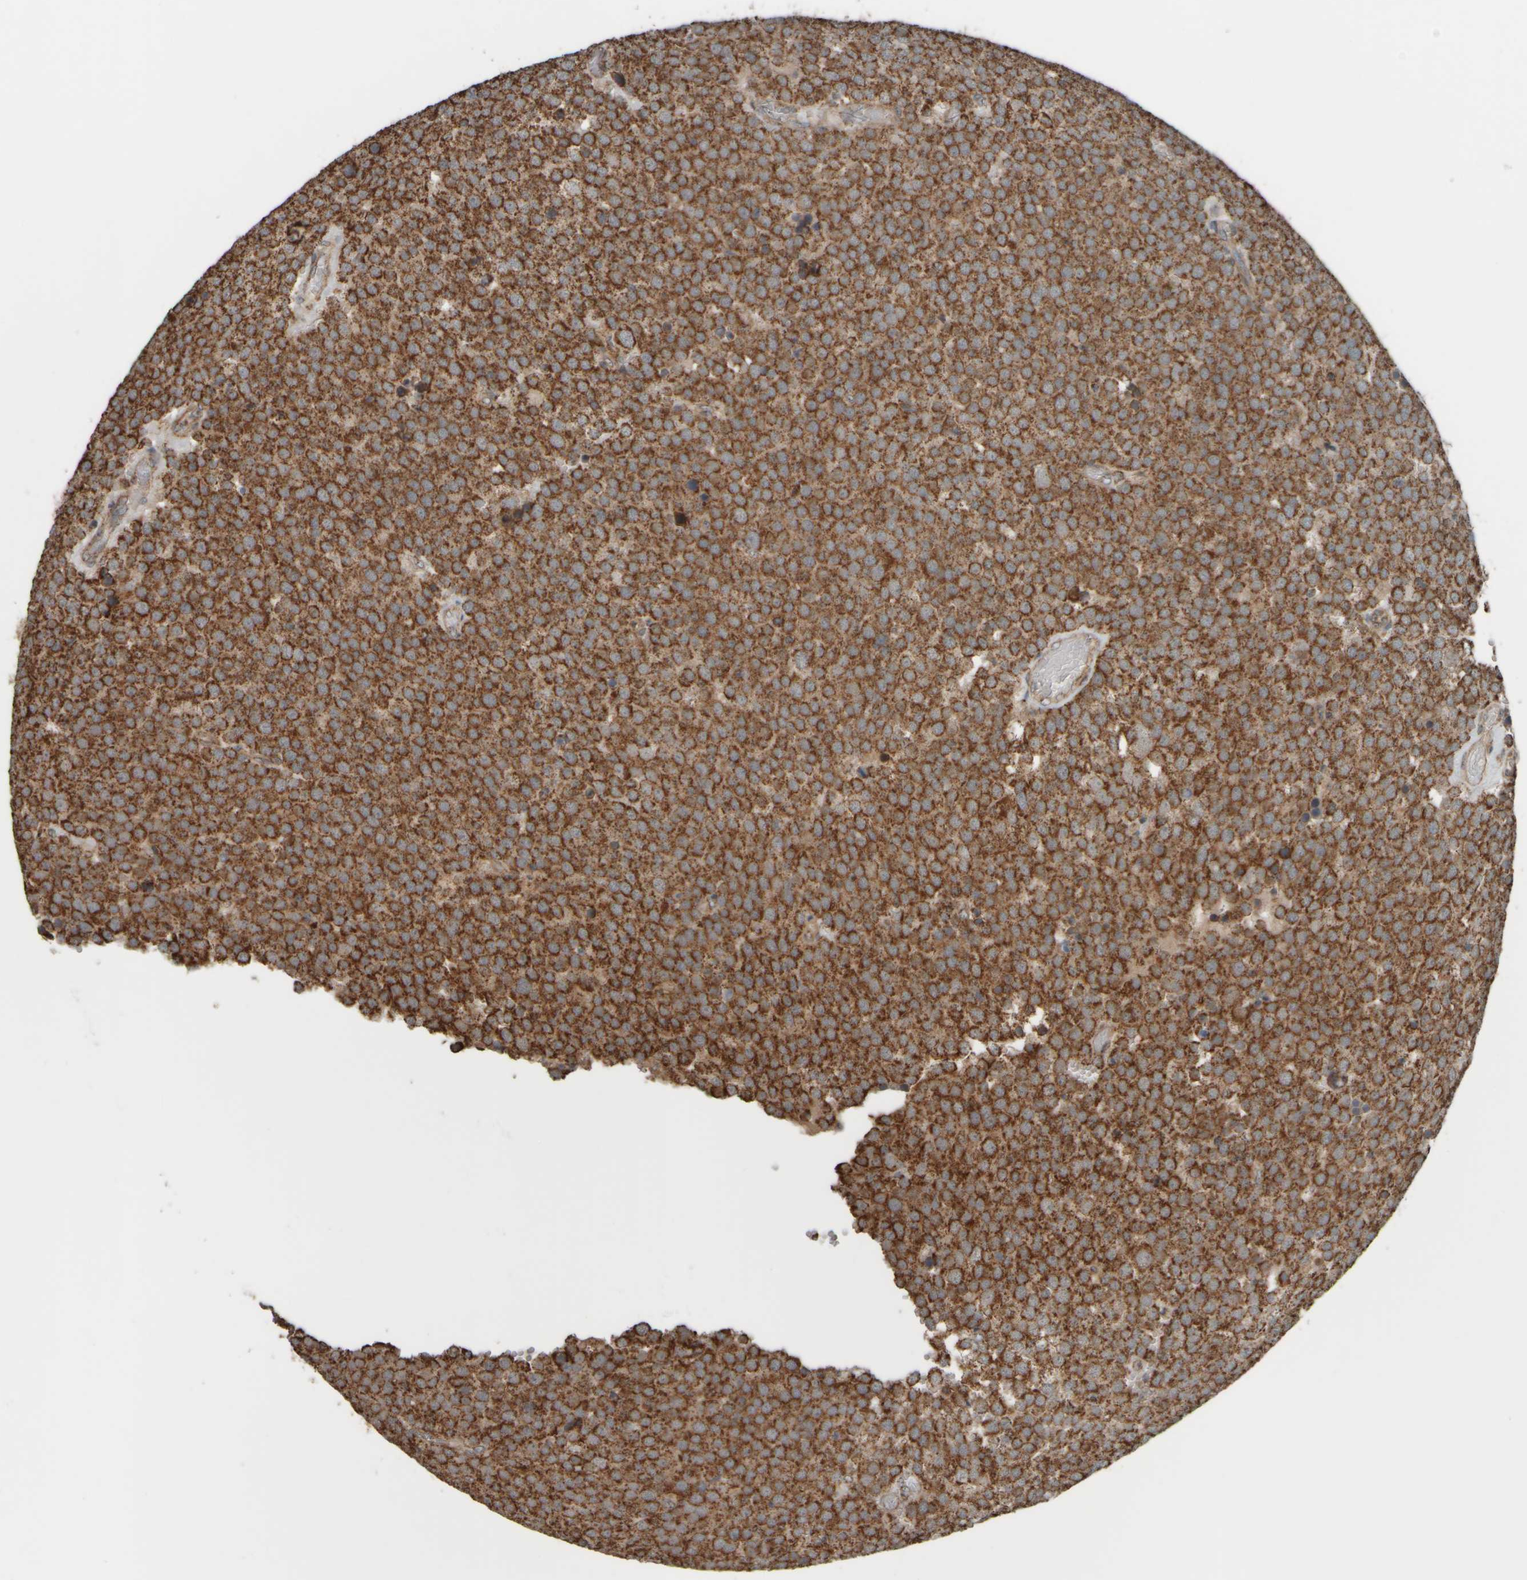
{"staining": {"intensity": "strong", "quantity": ">75%", "location": "cytoplasmic/membranous"}, "tissue": "testis cancer", "cell_type": "Tumor cells", "image_type": "cancer", "snomed": [{"axis": "morphology", "description": "Normal tissue, NOS"}, {"axis": "morphology", "description": "Seminoma, NOS"}, {"axis": "topography", "description": "Testis"}], "caption": "Approximately >75% of tumor cells in human testis seminoma demonstrate strong cytoplasmic/membranous protein expression as visualized by brown immunohistochemical staining.", "gene": "APBB2", "patient": {"sex": "male", "age": 71}}